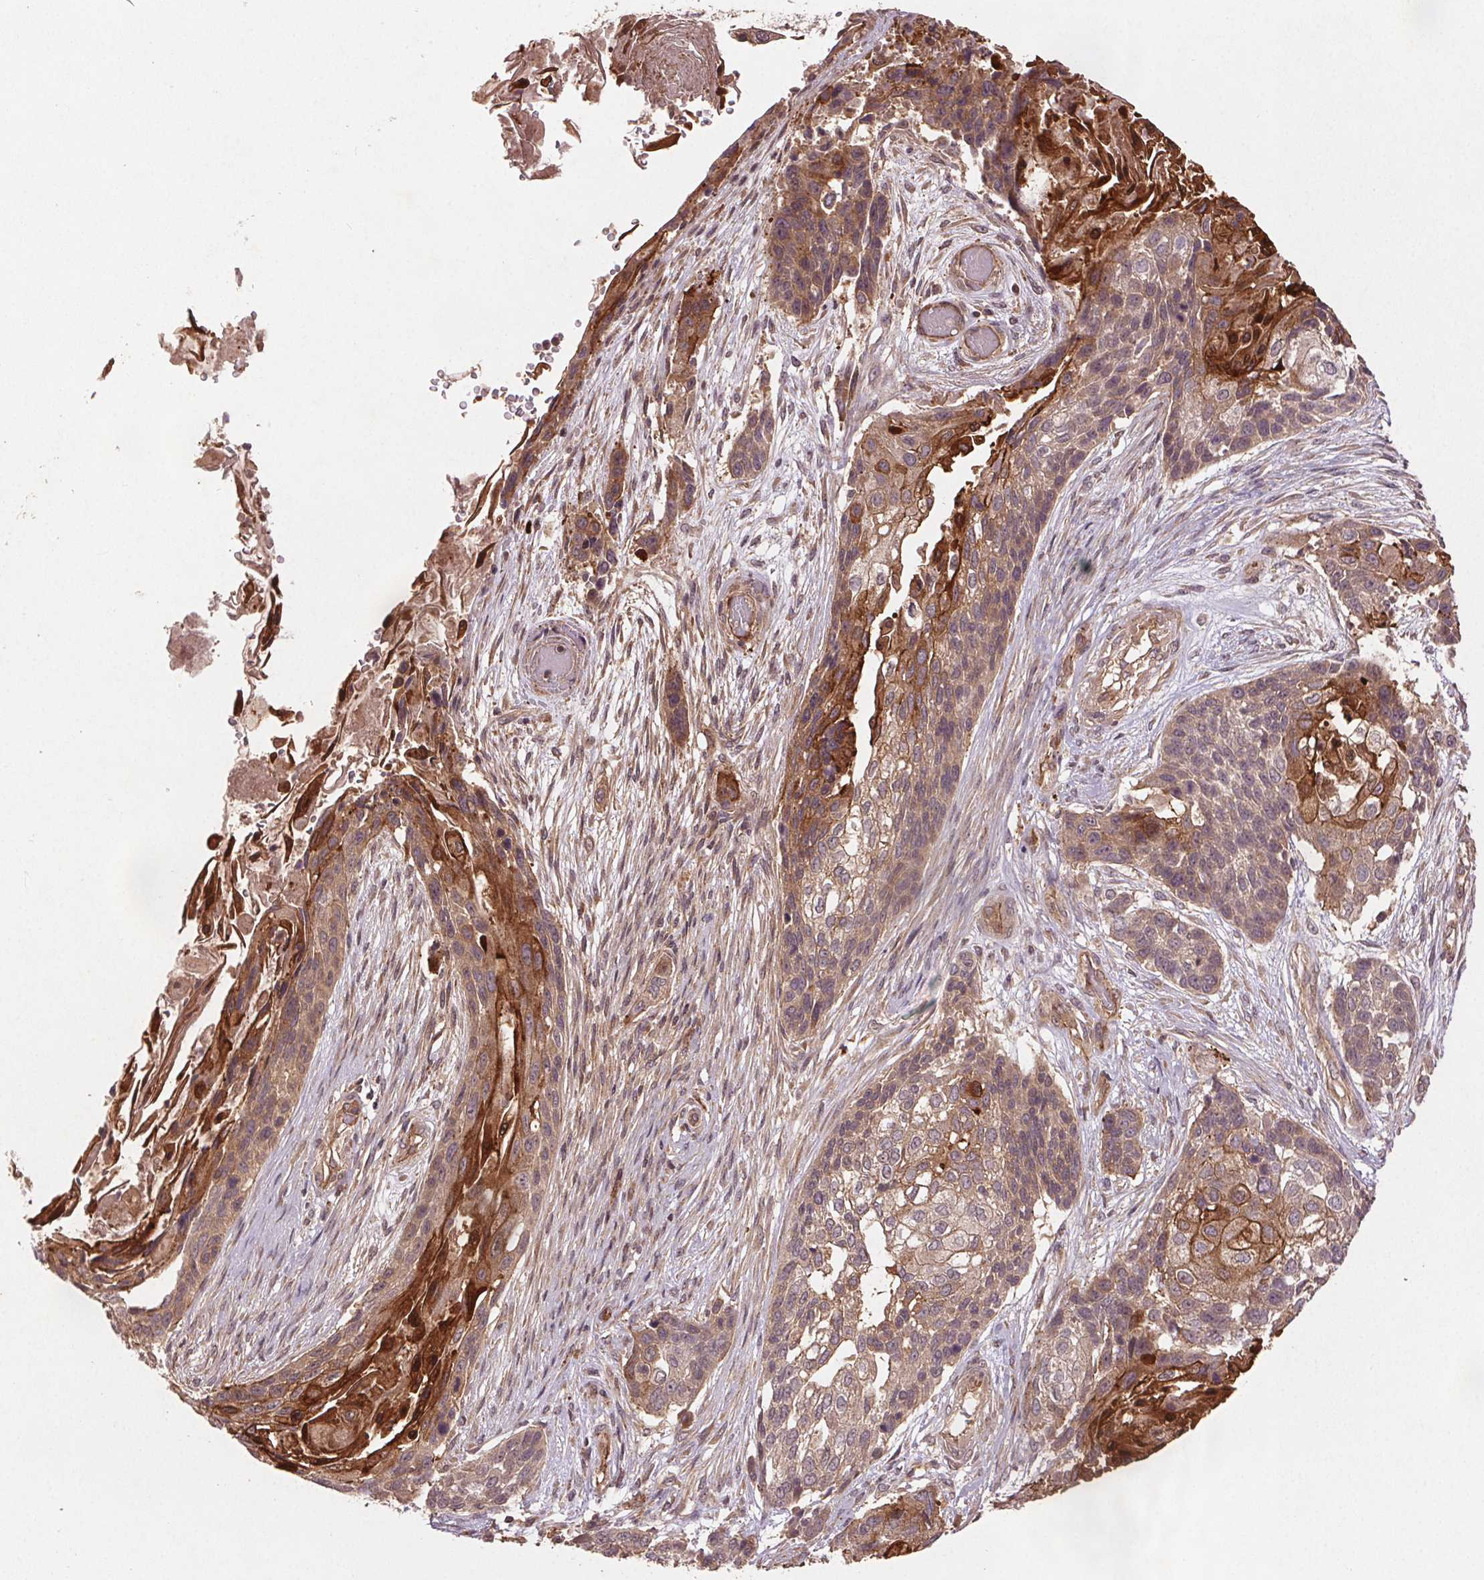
{"staining": {"intensity": "strong", "quantity": "<25%", "location": "cytoplasmic/membranous"}, "tissue": "lung cancer", "cell_type": "Tumor cells", "image_type": "cancer", "snomed": [{"axis": "morphology", "description": "Squamous cell carcinoma, NOS"}, {"axis": "topography", "description": "Lung"}], "caption": "Squamous cell carcinoma (lung) was stained to show a protein in brown. There is medium levels of strong cytoplasmic/membranous positivity in about <25% of tumor cells.", "gene": "SEC14L2", "patient": {"sex": "male", "age": 69}}